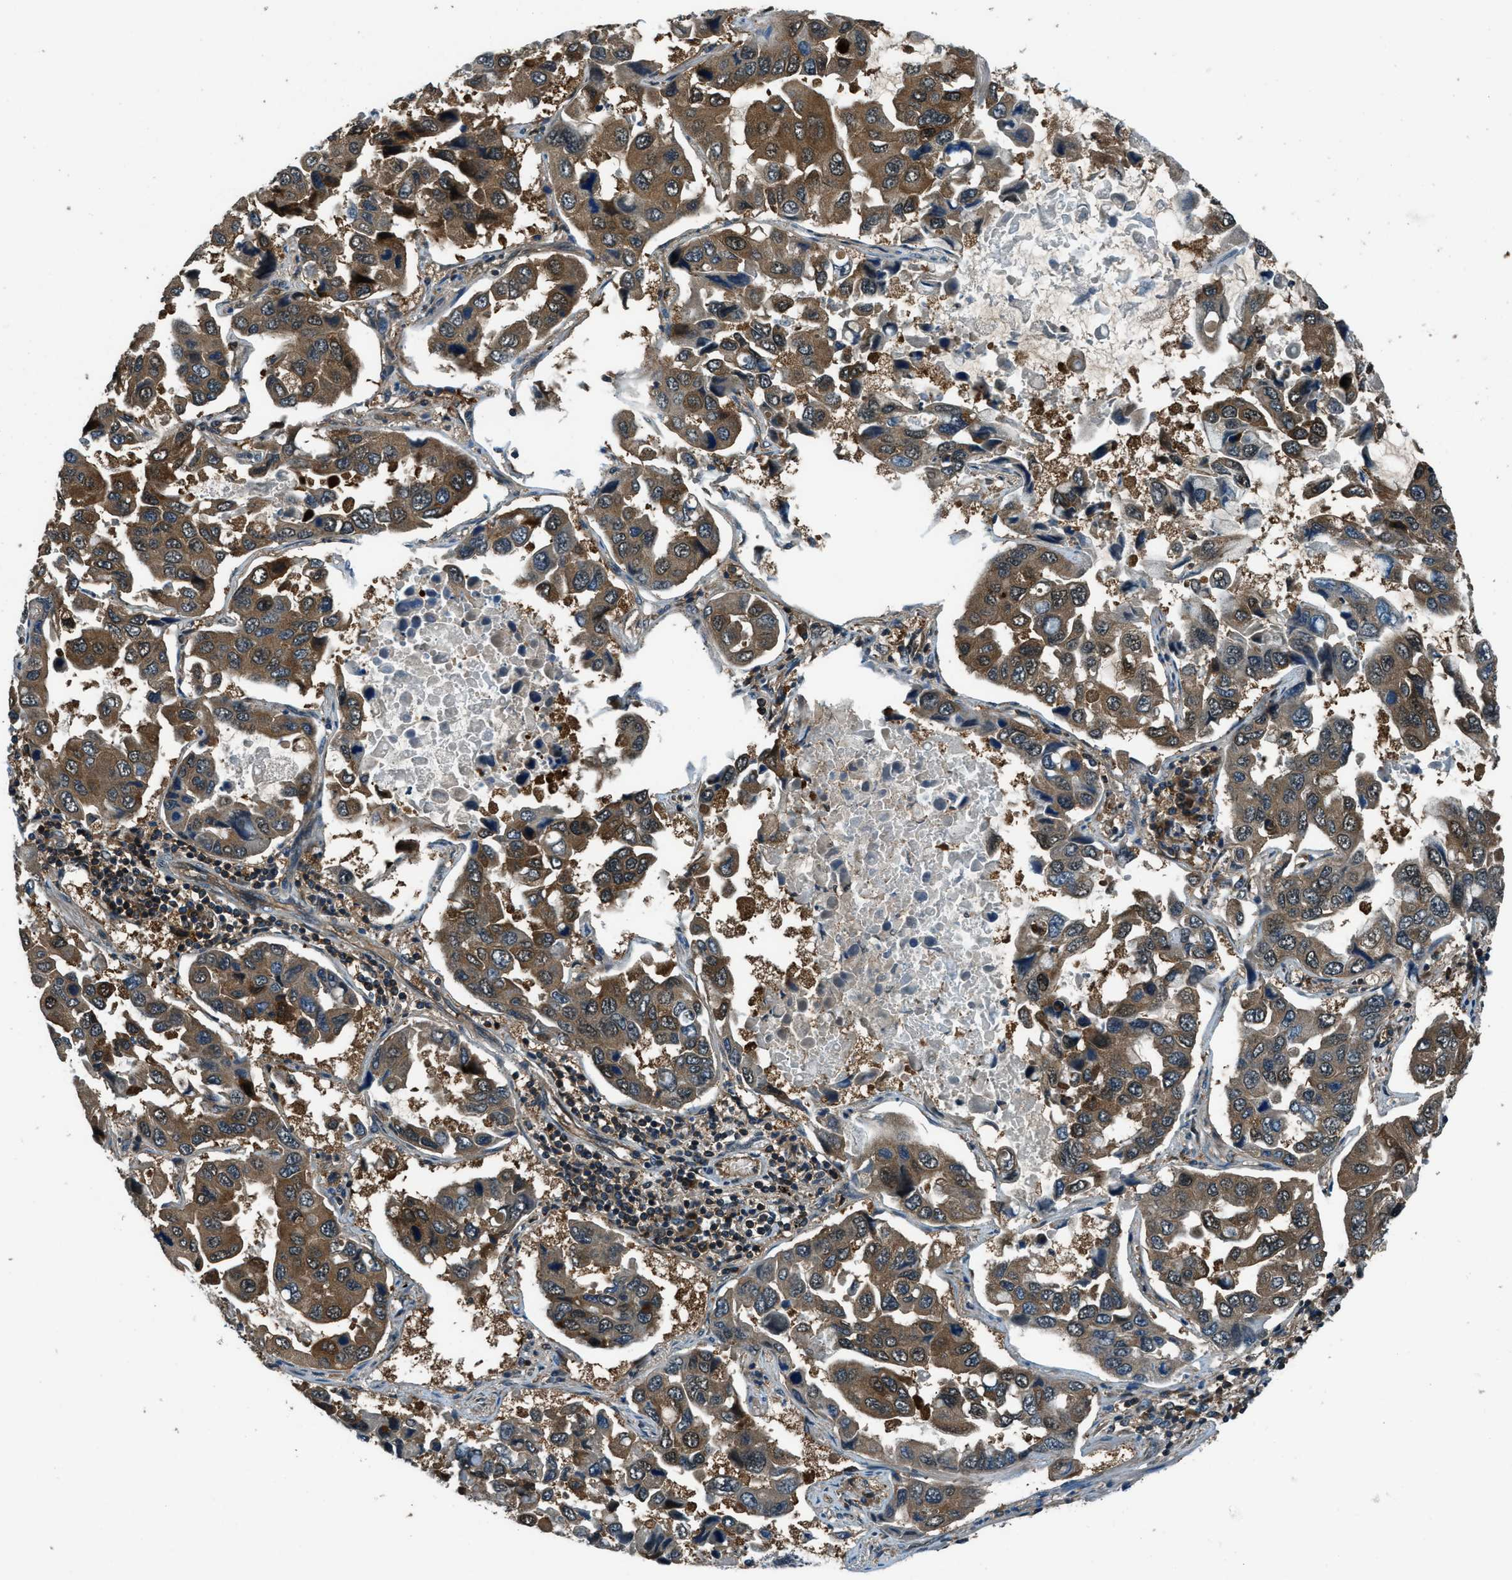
{"staining": {"intensity": "strong", "quantity": ">75%", "location": "cytoplasmic/membranous,nuclear"}, "tissue": "lung cancer", "cell_type": "Tumor cells", "image_type": "cancer", "snomed": [{"axis": "morphology", "description": "Adenocarcinoma, NOS"}, {"axis": "topography", "description": "Lung"}], "caption": "Lung cancer stained with a protein marker exhibits strong staining in tumor cells.", "gene": "HEBP2", "patient": {"sex": "male", "age": 64}}